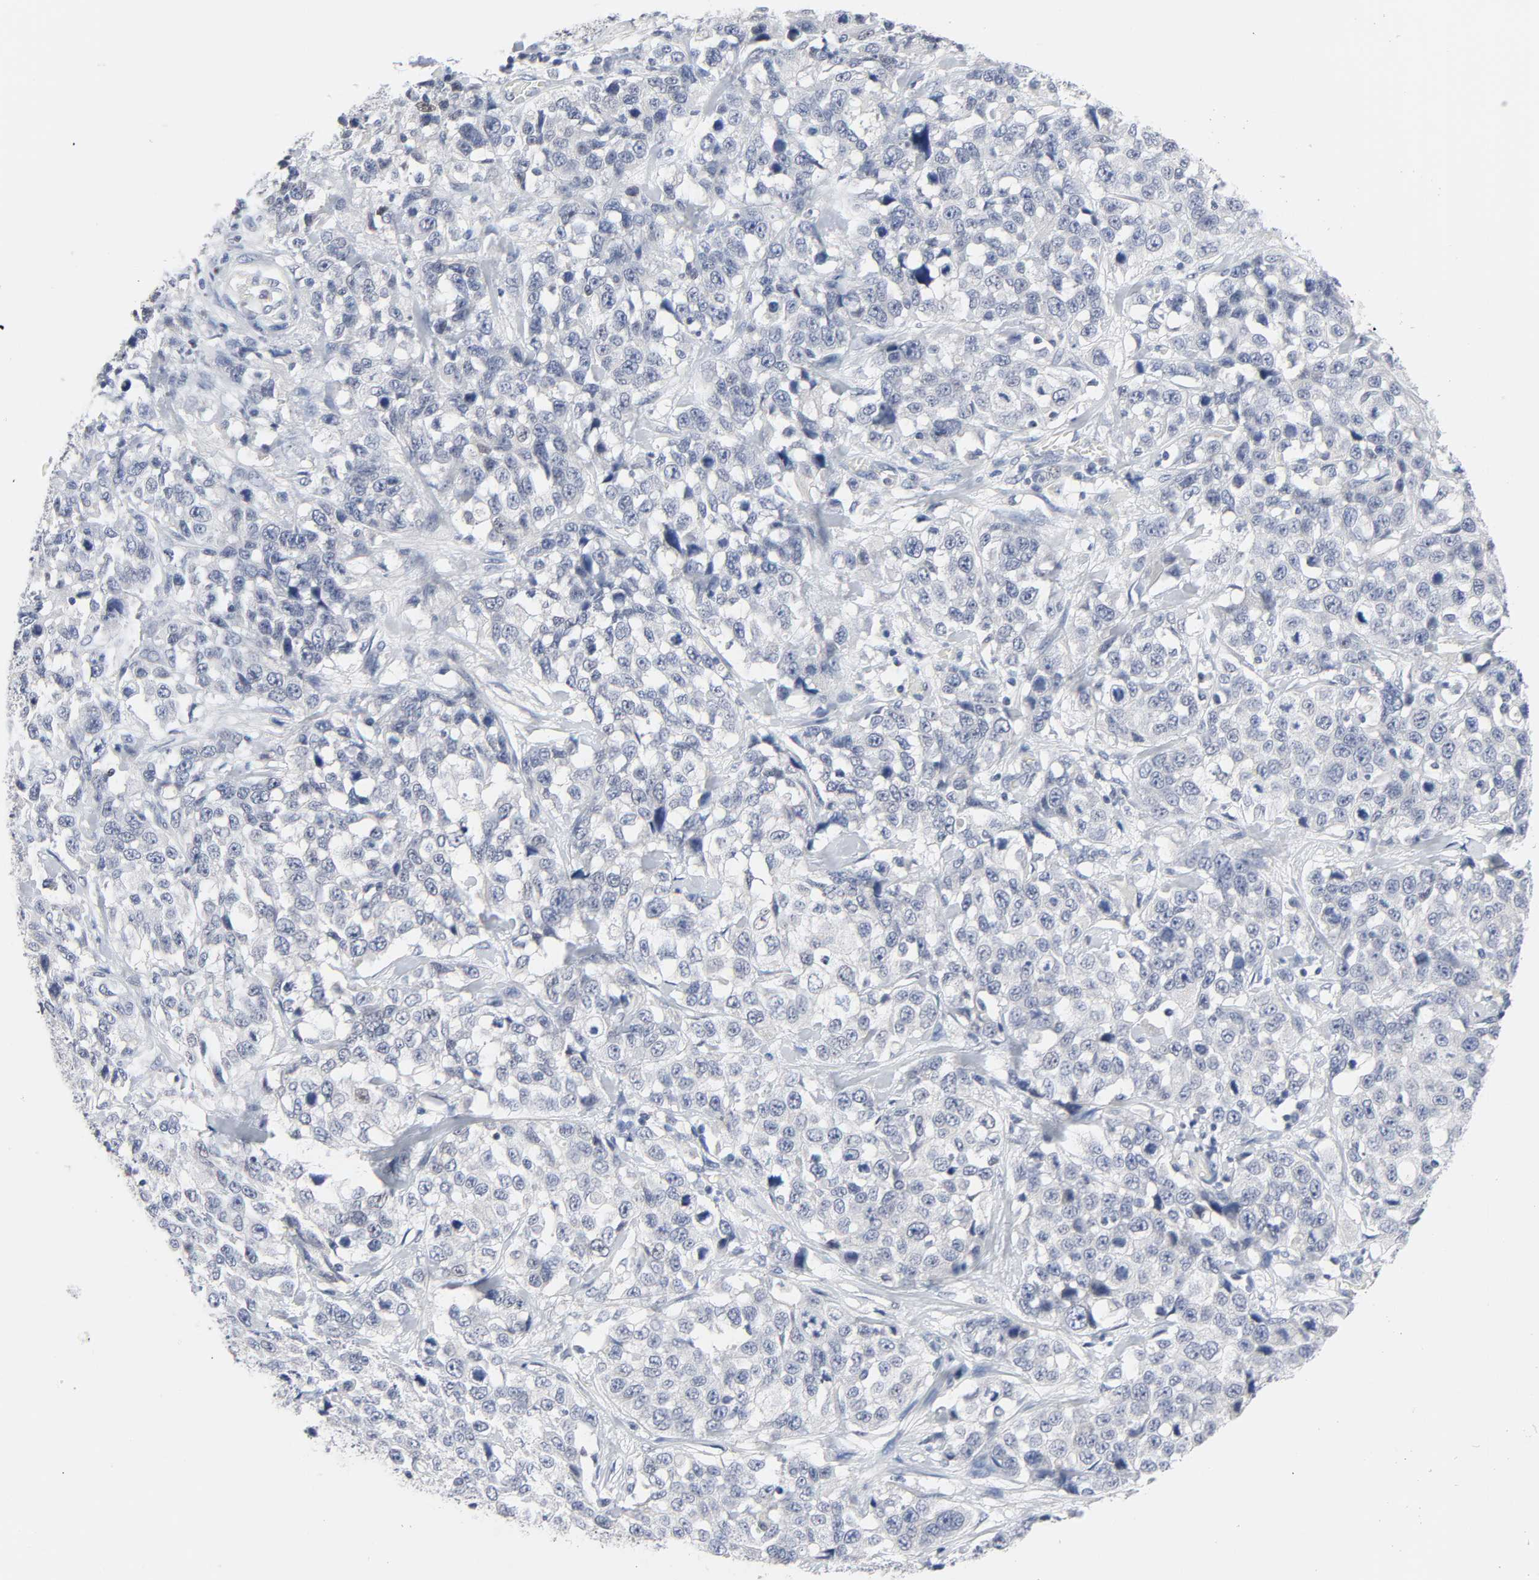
{"staining": {"intensity": "negative", "quantity": "none", "location": "none"}, "tissue": "stomach cancer", "cell_type": "Tumor cells", "image_type": "cancer", "snomed": [{"axis": "morphology", "description": "Normal tissue, NOS"}, {"axis": "morphology", "description": "Adenocarcinoma, NOS"}, {"axis": "topography", "description": "Stomach"}], "caption": "The photomicrograph shows no significant expression in tumor cells of stomach cancer (adenocarcinoma).", "gene": "WEE1", "patient": {"sex": "male", "age": 48}}